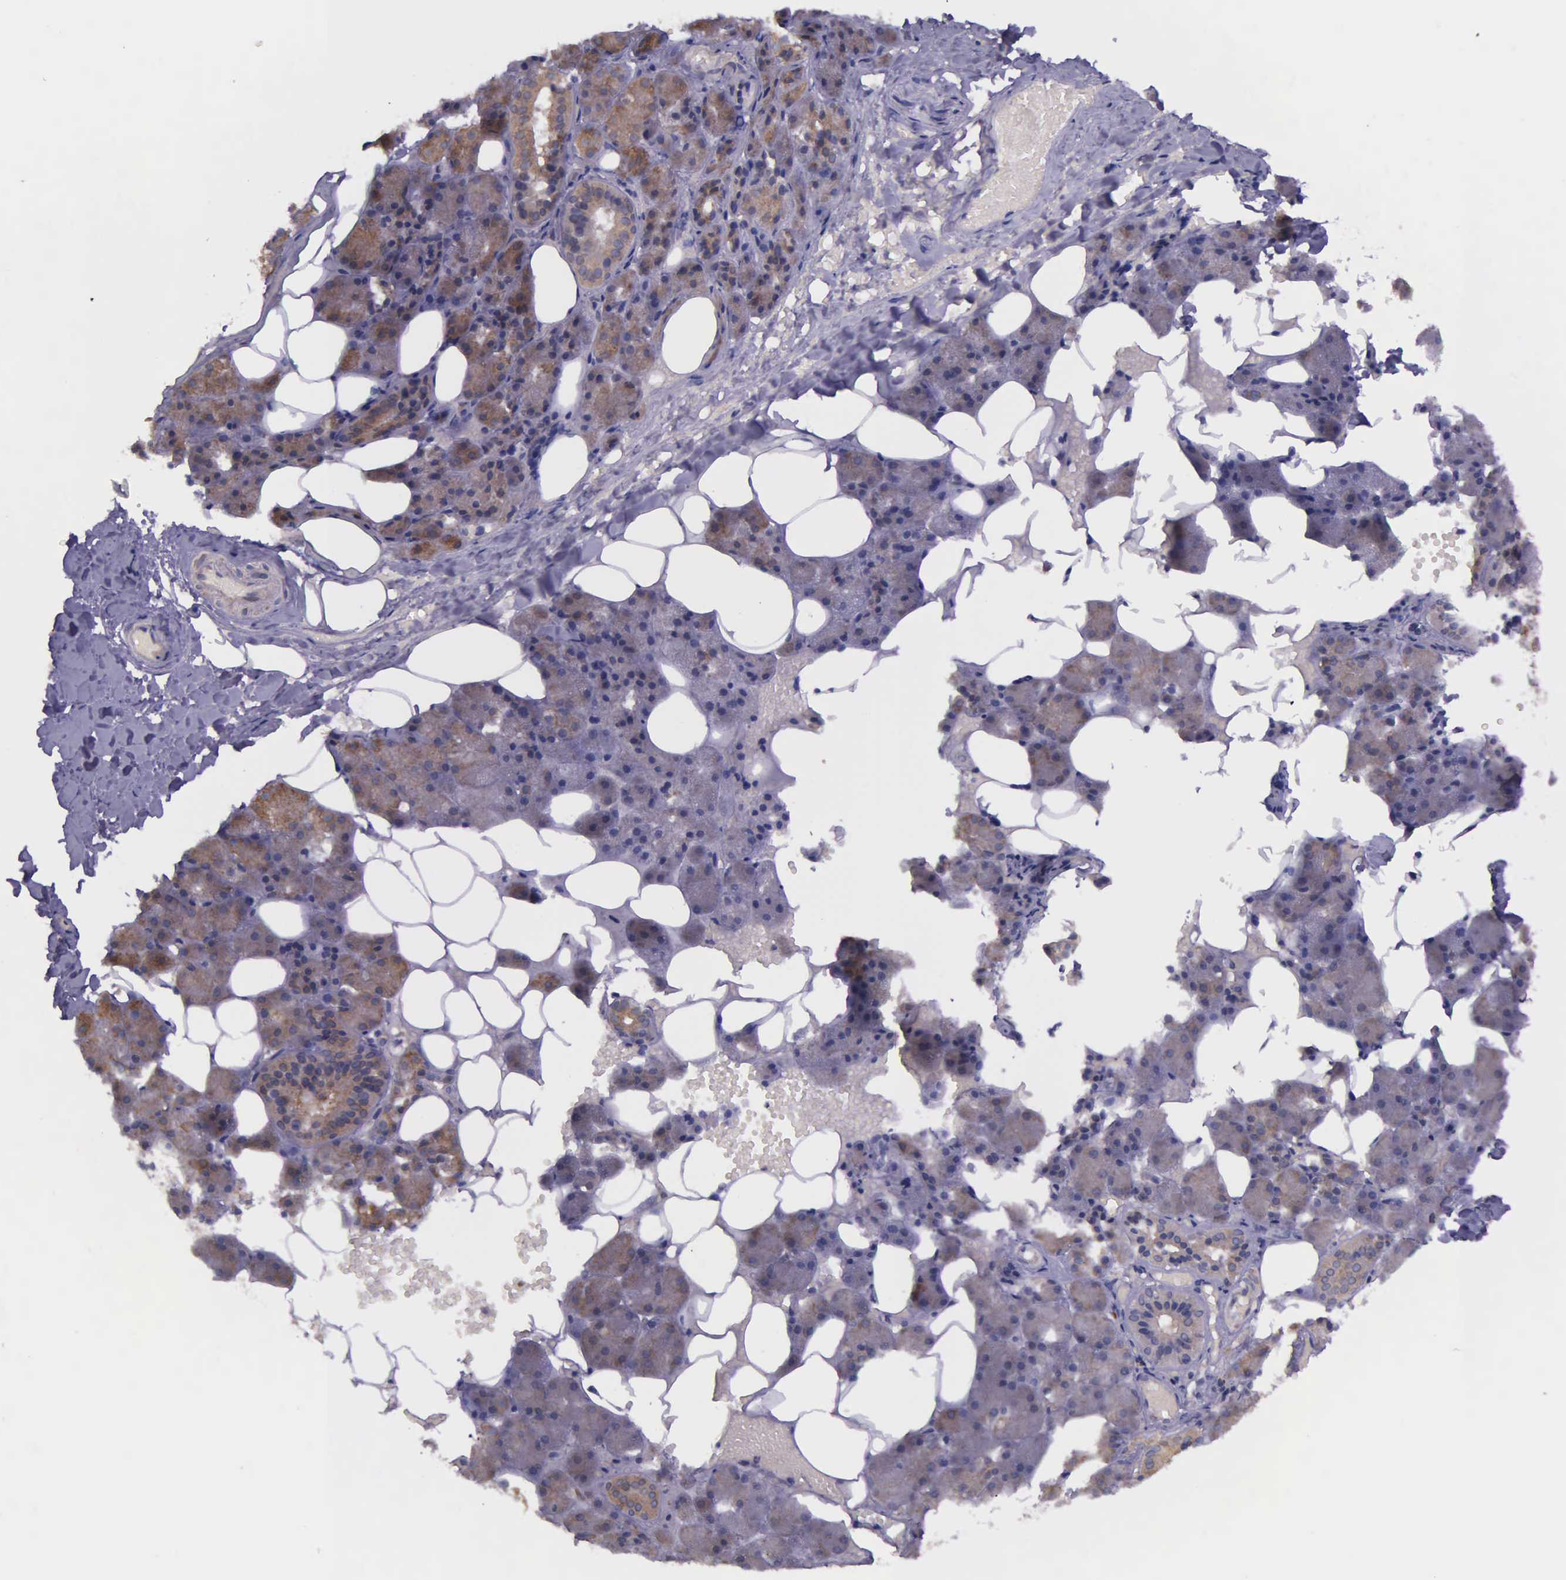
{"staining": {"intensity": "moderate", "quantity": ">75%", "location": "cytoplasmic/membranous"}, "tissue": "salivary gland", "cell_type": "Glandular cells", "image_type": "normal", "snomed": [{"axis": "morphology", "description": "Normal tissue, NOS"}, {"axis": "topography", "description": "Salivary gland"}], "caption": "Salivary gland was stained to show a protein in brown. There is medium levels of moderate cytoplasmic/membranous staining in approximately >75% of glandular cells. Nuclei are stained in blue.", "gene": "NSDHL", "patient": {"sex": "female", "age": 55}}